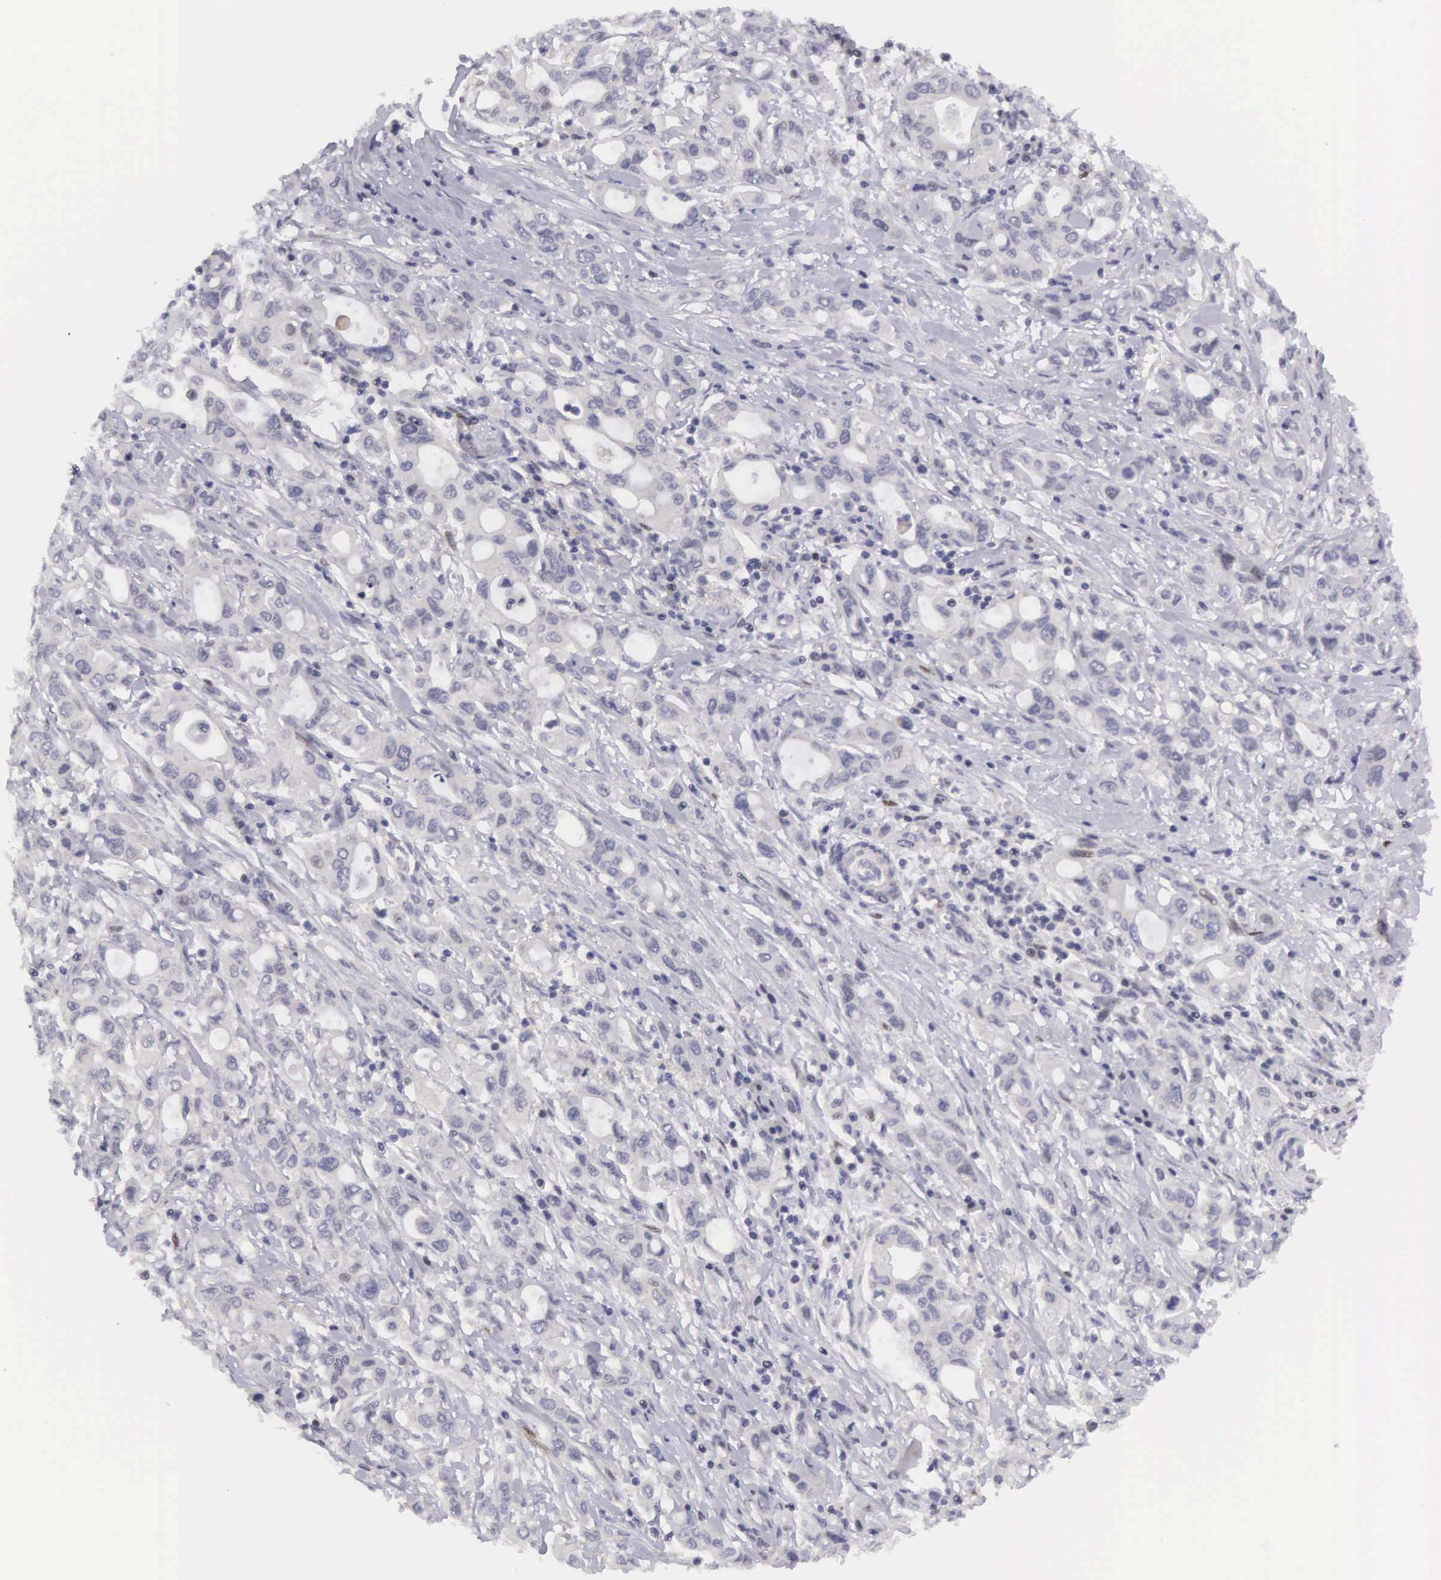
{"staining": {"intensity": "negative", "quantity": "none", "location": "none"}, "tissue": "pancreatic cancer", "cell_type": "Tumor cells", "image_type": "cancer", "snomed": [{"axis": "morphology", "description": "Adenocarcinoma, NOS"}, {"axis": "topography", "description": "Pancreas"}], "caption": "Immunohistochemistry (IHC) photomicrograph of neoplastic tissue: human pancreatic cancer stained with DAB demonstrates no significant protein staining in tumor cells.", "gene": "EMID1", "patient": {"sex": "female", "age": 57}}